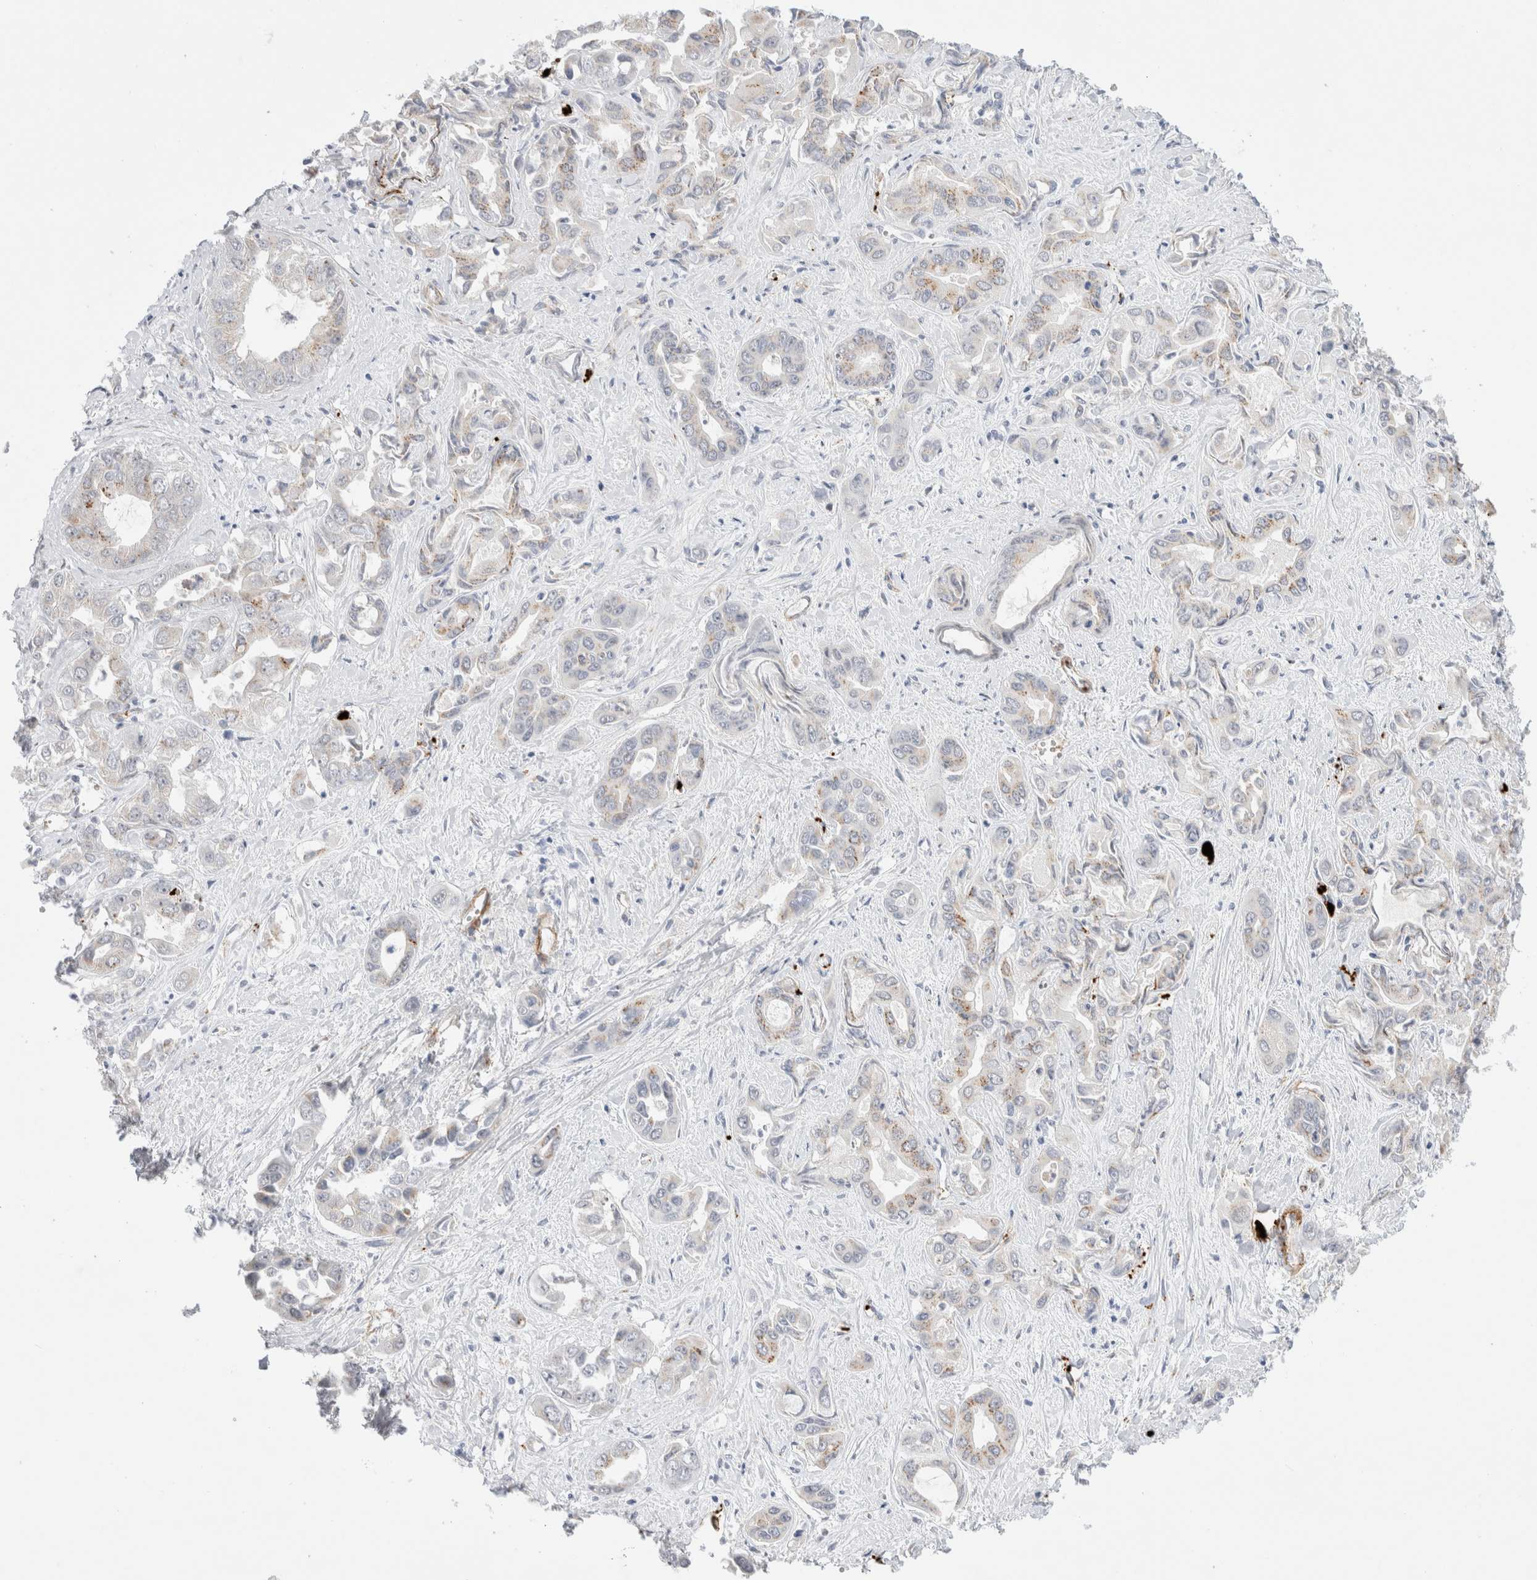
{"staining": {"intensity": "negative", "quantity": "none", "location": "none"}, "tissue": "liver cancer", "cell_type": "Tumor cells", "image_type": "cancer", "snomed": [{"axis": "morphology", "description": "Cholangiocarcinoma"}, {"axis": "topography", "description": "Liver"}], "caption": "This is an IHC photomicrograph of liver cancer. There is no staining in tumor cells.", "gene": "VPS28", "patient": {"sex": "female", "age": 52}}